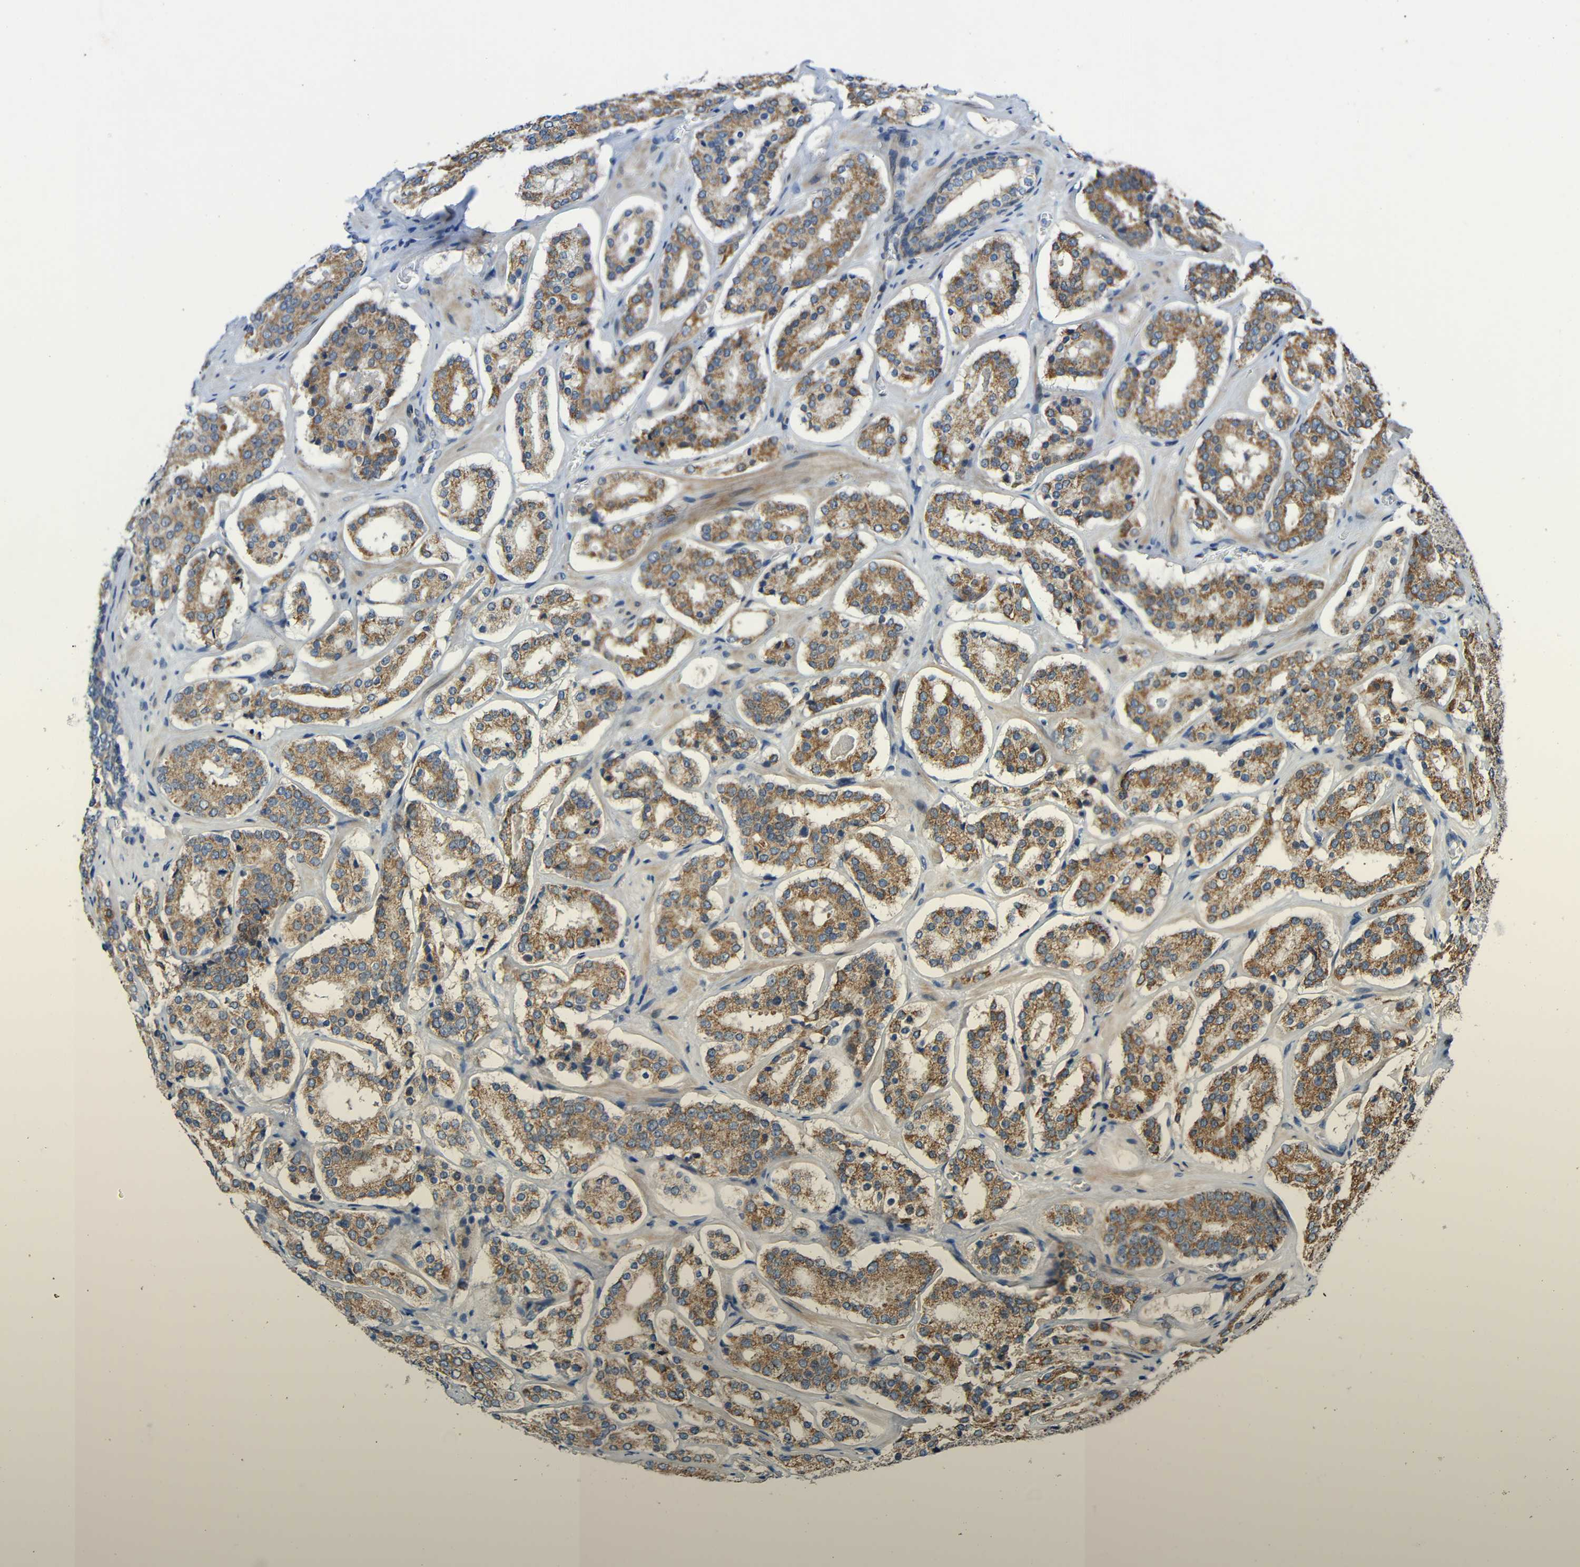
{"staining": {"intensity": "moderate", "quantity": ">75%", "location": "cytoplasmic/membranous"}, "tissue": "prostate cancer", "cell_type": "Tumor cells", "image_type": "cancer", "snomed": [{"axis": "morphology", "description": "Adenocarcinoma, High grade"}, {"axis": "topography", "description": "Prostate"}], "caption": "Prostate cancer (adenocarcinoma (high-grade)) stained with a brown dye demonstrates moderate cytoplasmic/membranous positive staining in approximately >75% of tumor cells.", "gene": "TMEM25", "patient": {"sex": "male", "age": 60}}